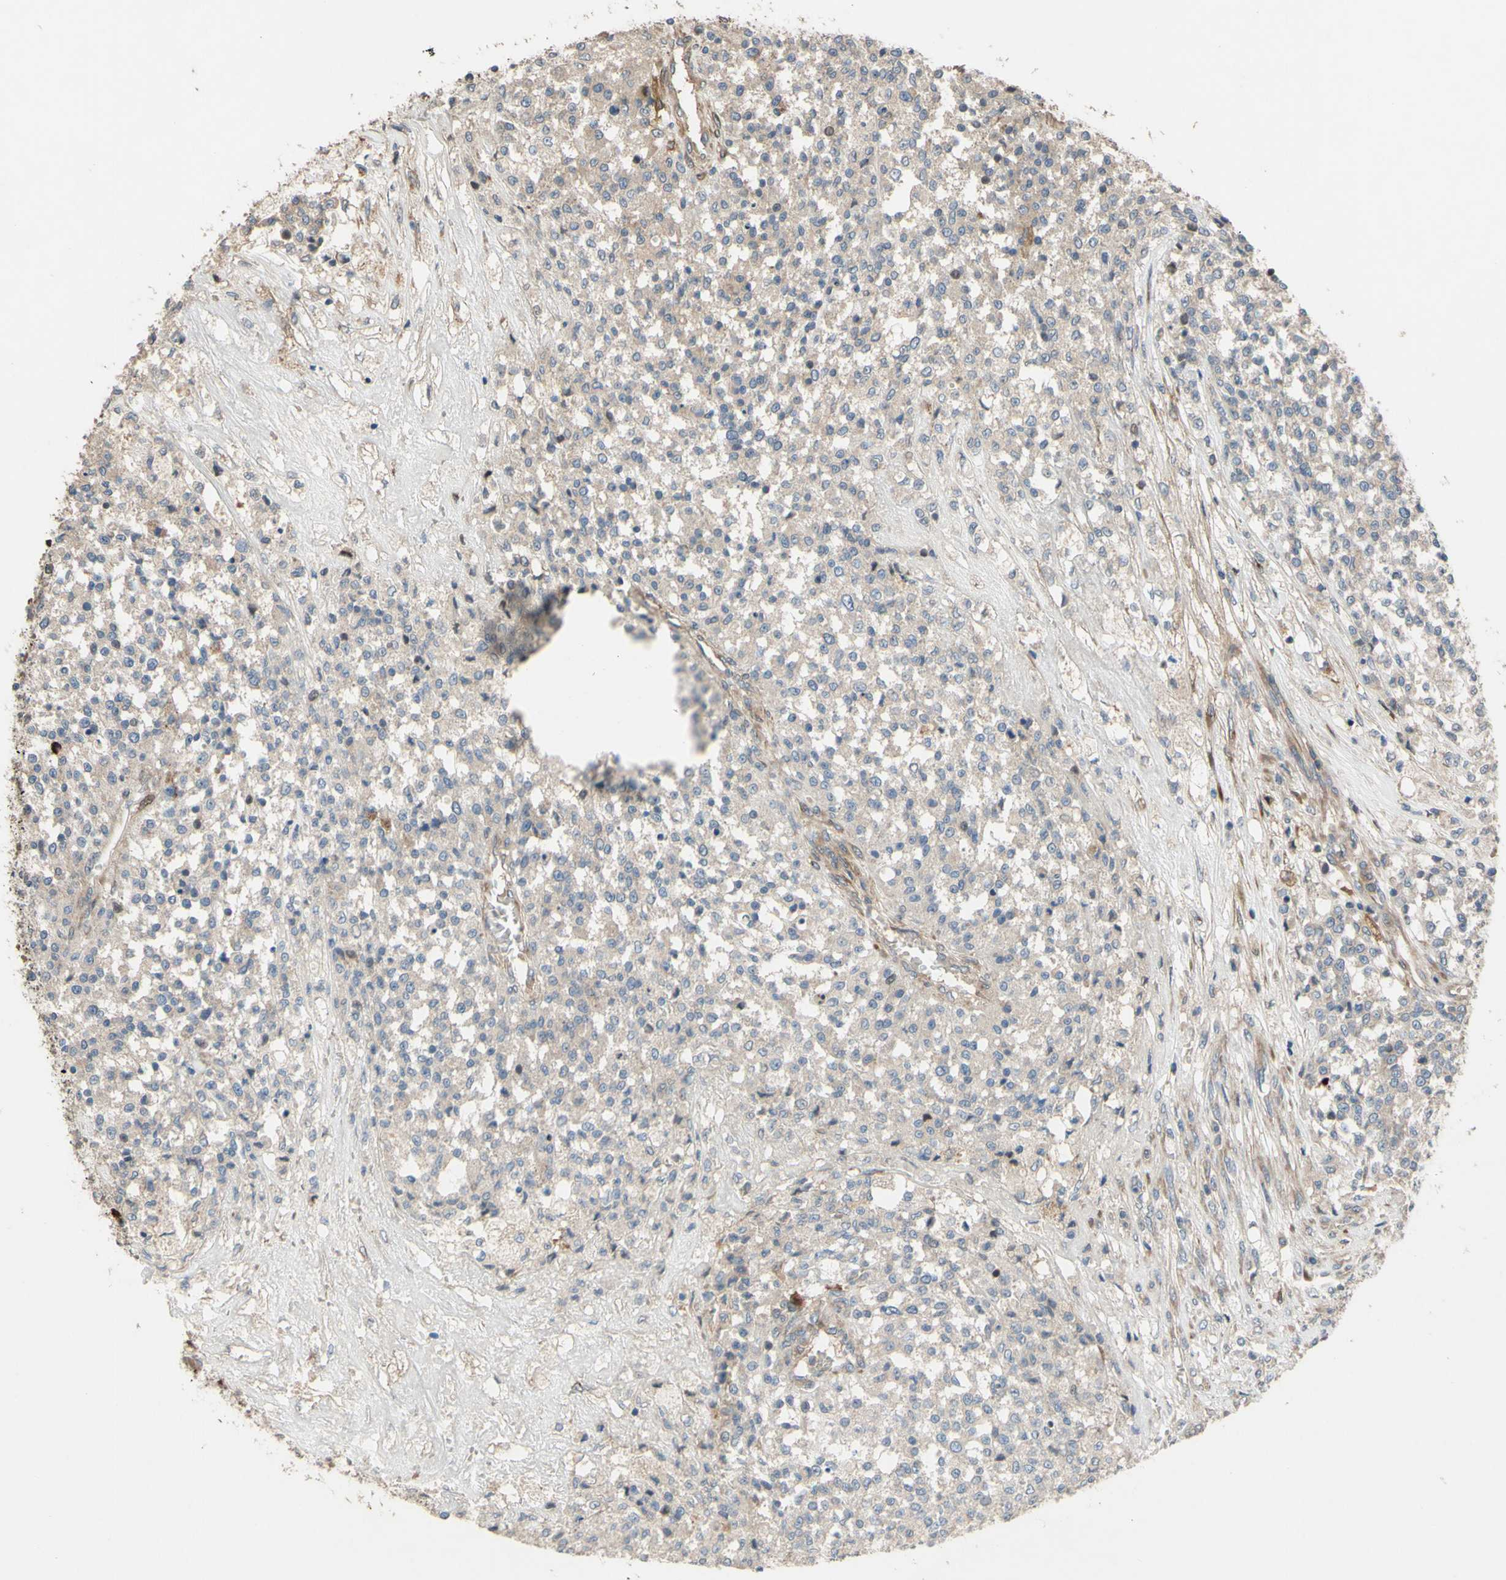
{"staining": {"intensity": "weak", "quantity": ">75%", "location": "cytoplasmic/membranous"}, "tissue": "testis cancer", "cell_type": "Tumor cells", "image_type": "cancer", "snomed": [{"axis": "morphology", "description": "Seminoma, NOS"}, {"axis": "topography", "description": "Testis"}], "caption": "An image of human testis seminoma stained for a protein shows weak cytoplasmic/membranous brown staining in tumor cells. The staining was performed using DAB (3,3'-diaminobenzidine) to visualize the protein expression in brown, while the nuclei were stained in blue with hematoxylin (Magnification: 20x).", "gene": "SPTLC1", "patient": {"sex": "male", "age": 59}}